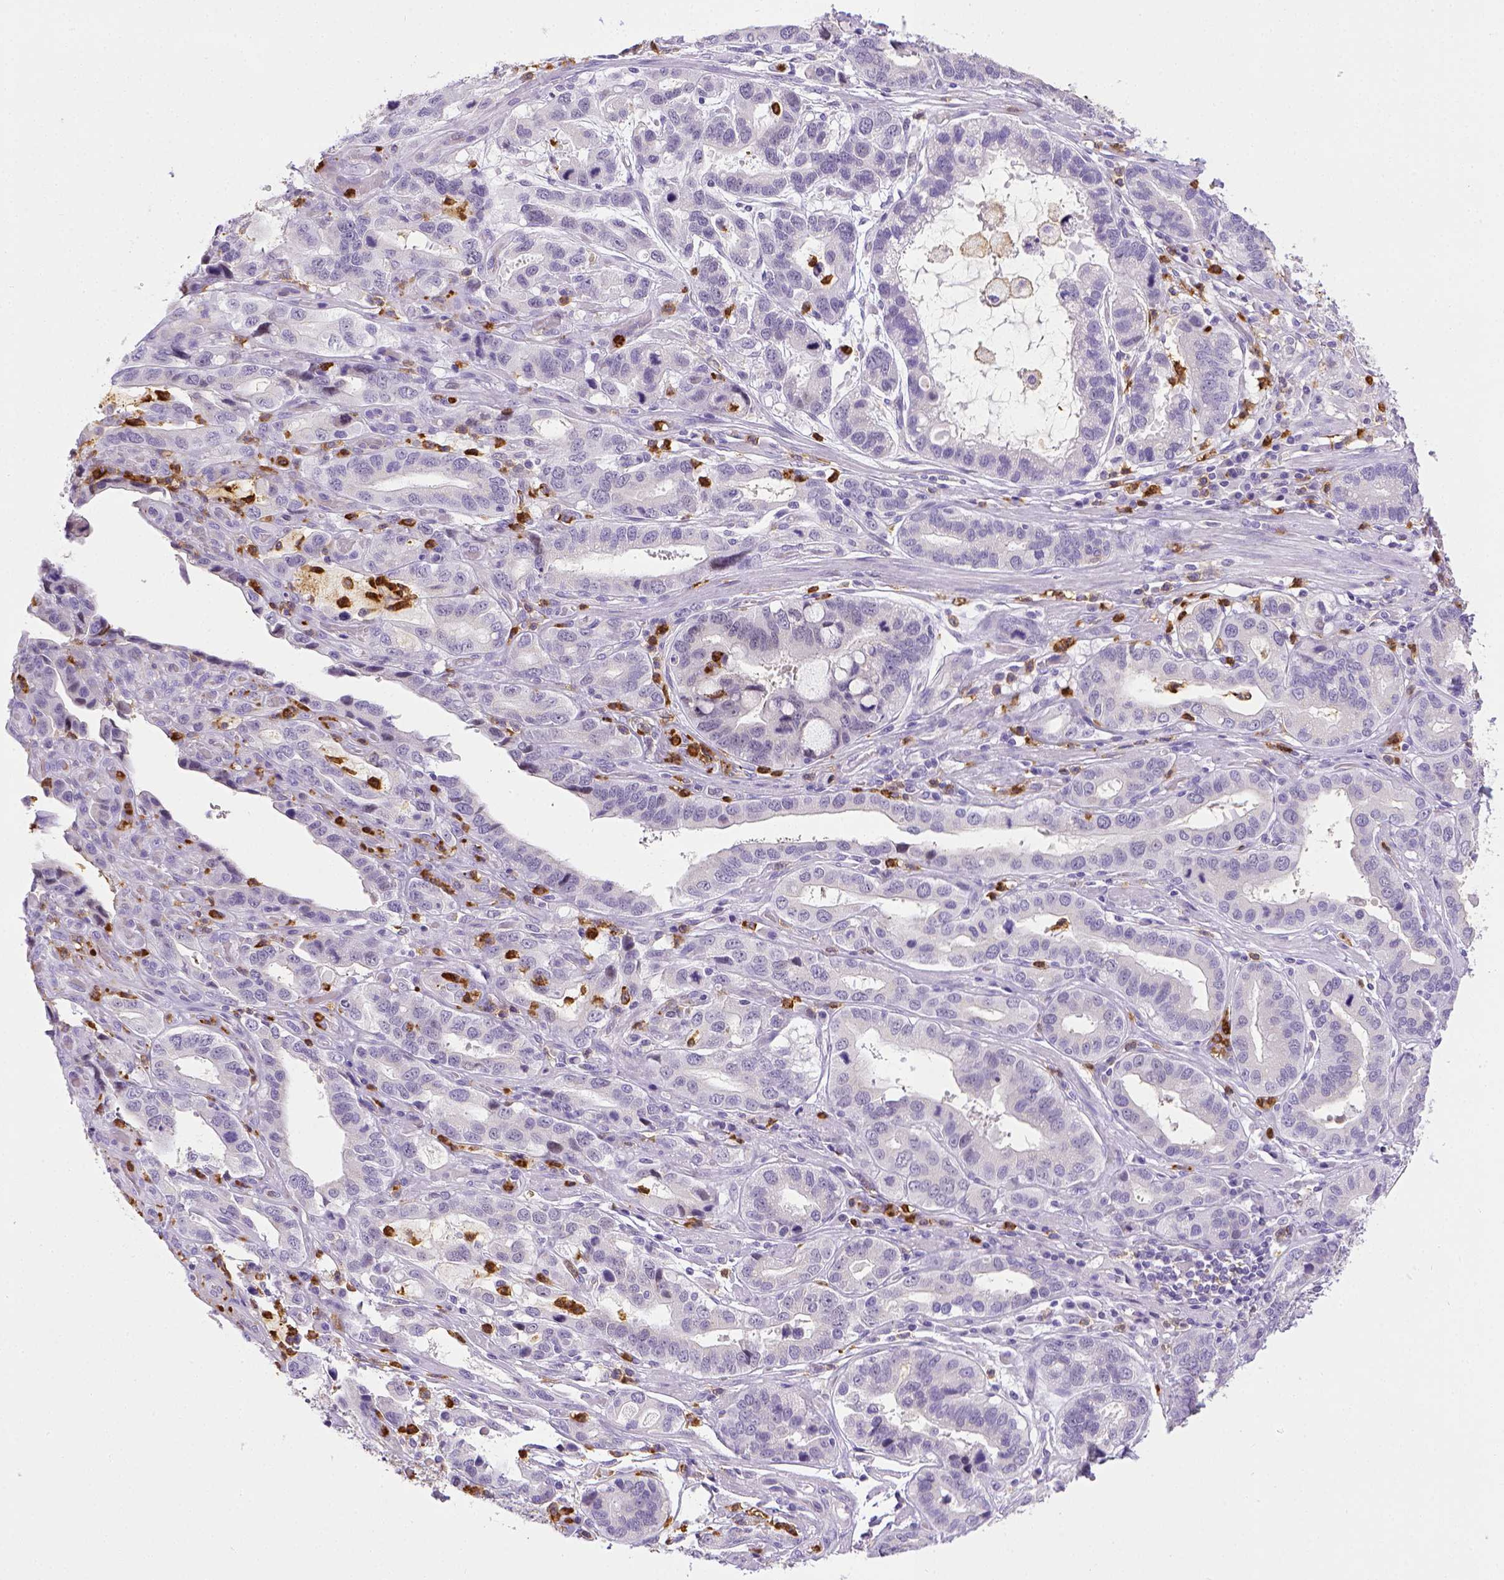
{"staining": {"intensity": "negative", "quantity": "none", "location": "none"}, "tissue": "stomach cancer", "cell_type": "Tumor cells", "image_type": "cancer", "snomed": [{"axis": "morphology", "description": "Adenocarcinoma, NOS"}, {"axis": "topography", "description": "Stomach, lower"}], "caption": "A histopathology image of human stomach adenocarcinoma is negative for staining in tumor cells.", "gene": "ITGAM", "patient": {"sex": "female", "age": 76}}